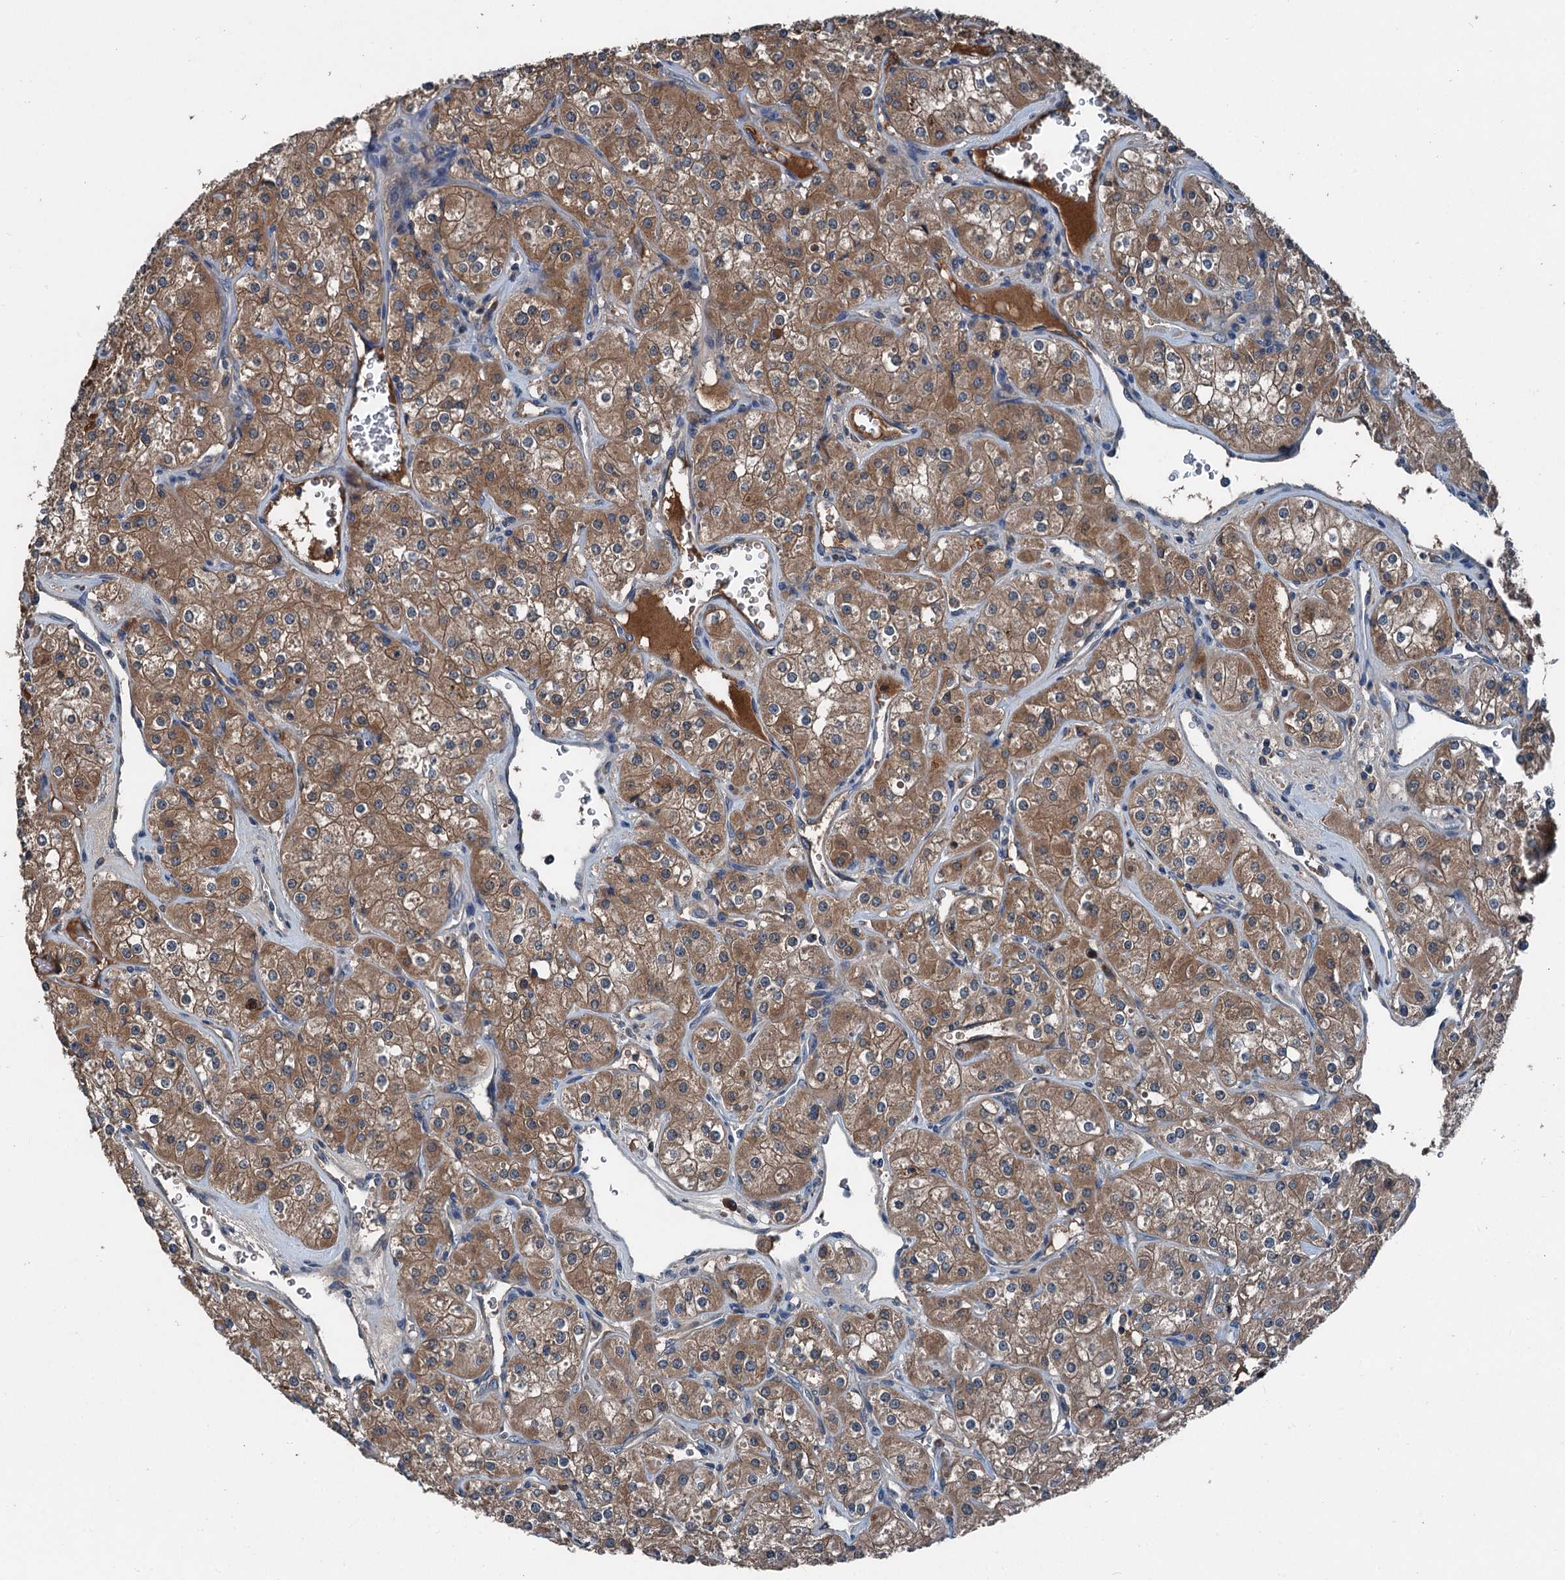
{"staining": {"intensity": "moderate", "quantity": ">75%", "location": "cytoplasmic/membranous"}, "tissue": "renal cancer", "cell_type": "Tumor cells", "image_type": "cancer", "snomed": [{"axis": "morphology", "description": "Adenocarcinoma, NOS"}, {"axis": "topography", "description": "Kidney"}], "caption": "Renal cancer stained with DAB (3,3'-diaminobenzidine) immunohistochemistry (IHC) demonstrates medium levels of moderate cytoplasmic/membranous positivity in about >75% of tumor cells. The staining was performed using DAB, with brown indicating positive protein expression. Nuclei are stained blue with hematoxylin.", "gene": "PDSS1", "patient": {"sex": "male", "age": 77}}